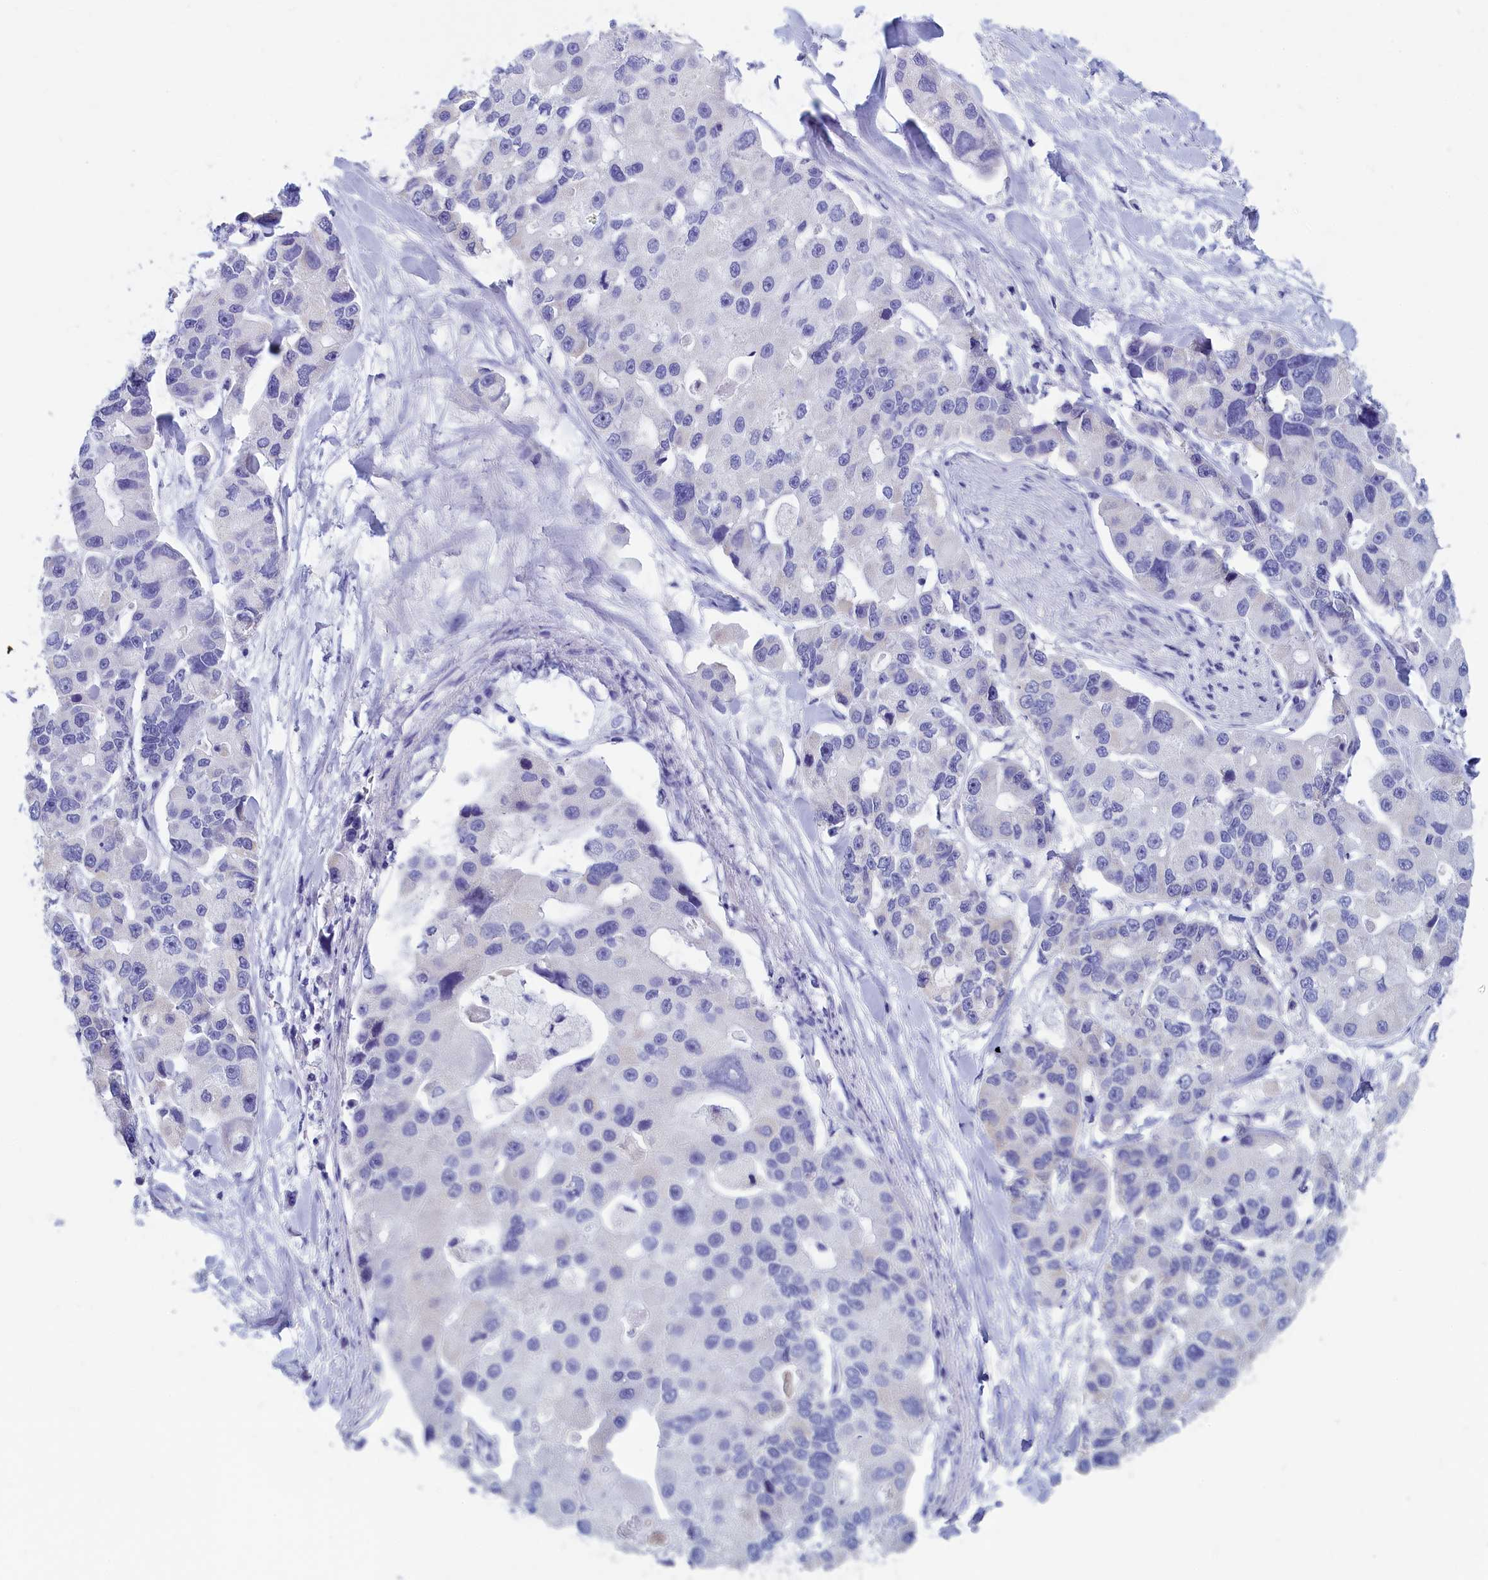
{"staining": {"intensity": "negative", "quantity": "none", "location": "none"}, "tissue": "lung cancer", "cell_type": "Tumor cells", "image_type": "cancer", "snomed": [{"axis": "morphology", "description": "Adenocarcinoma, NOS"}, {"axis": "topography", "description": "Lung"}], "caption": "This is an immunohistochemistry (IHC) image of lung cancer. There is no positivity in tumor cells.", "gene": "ANKRD2", "patient": {"sex": "female", "age": 54}}